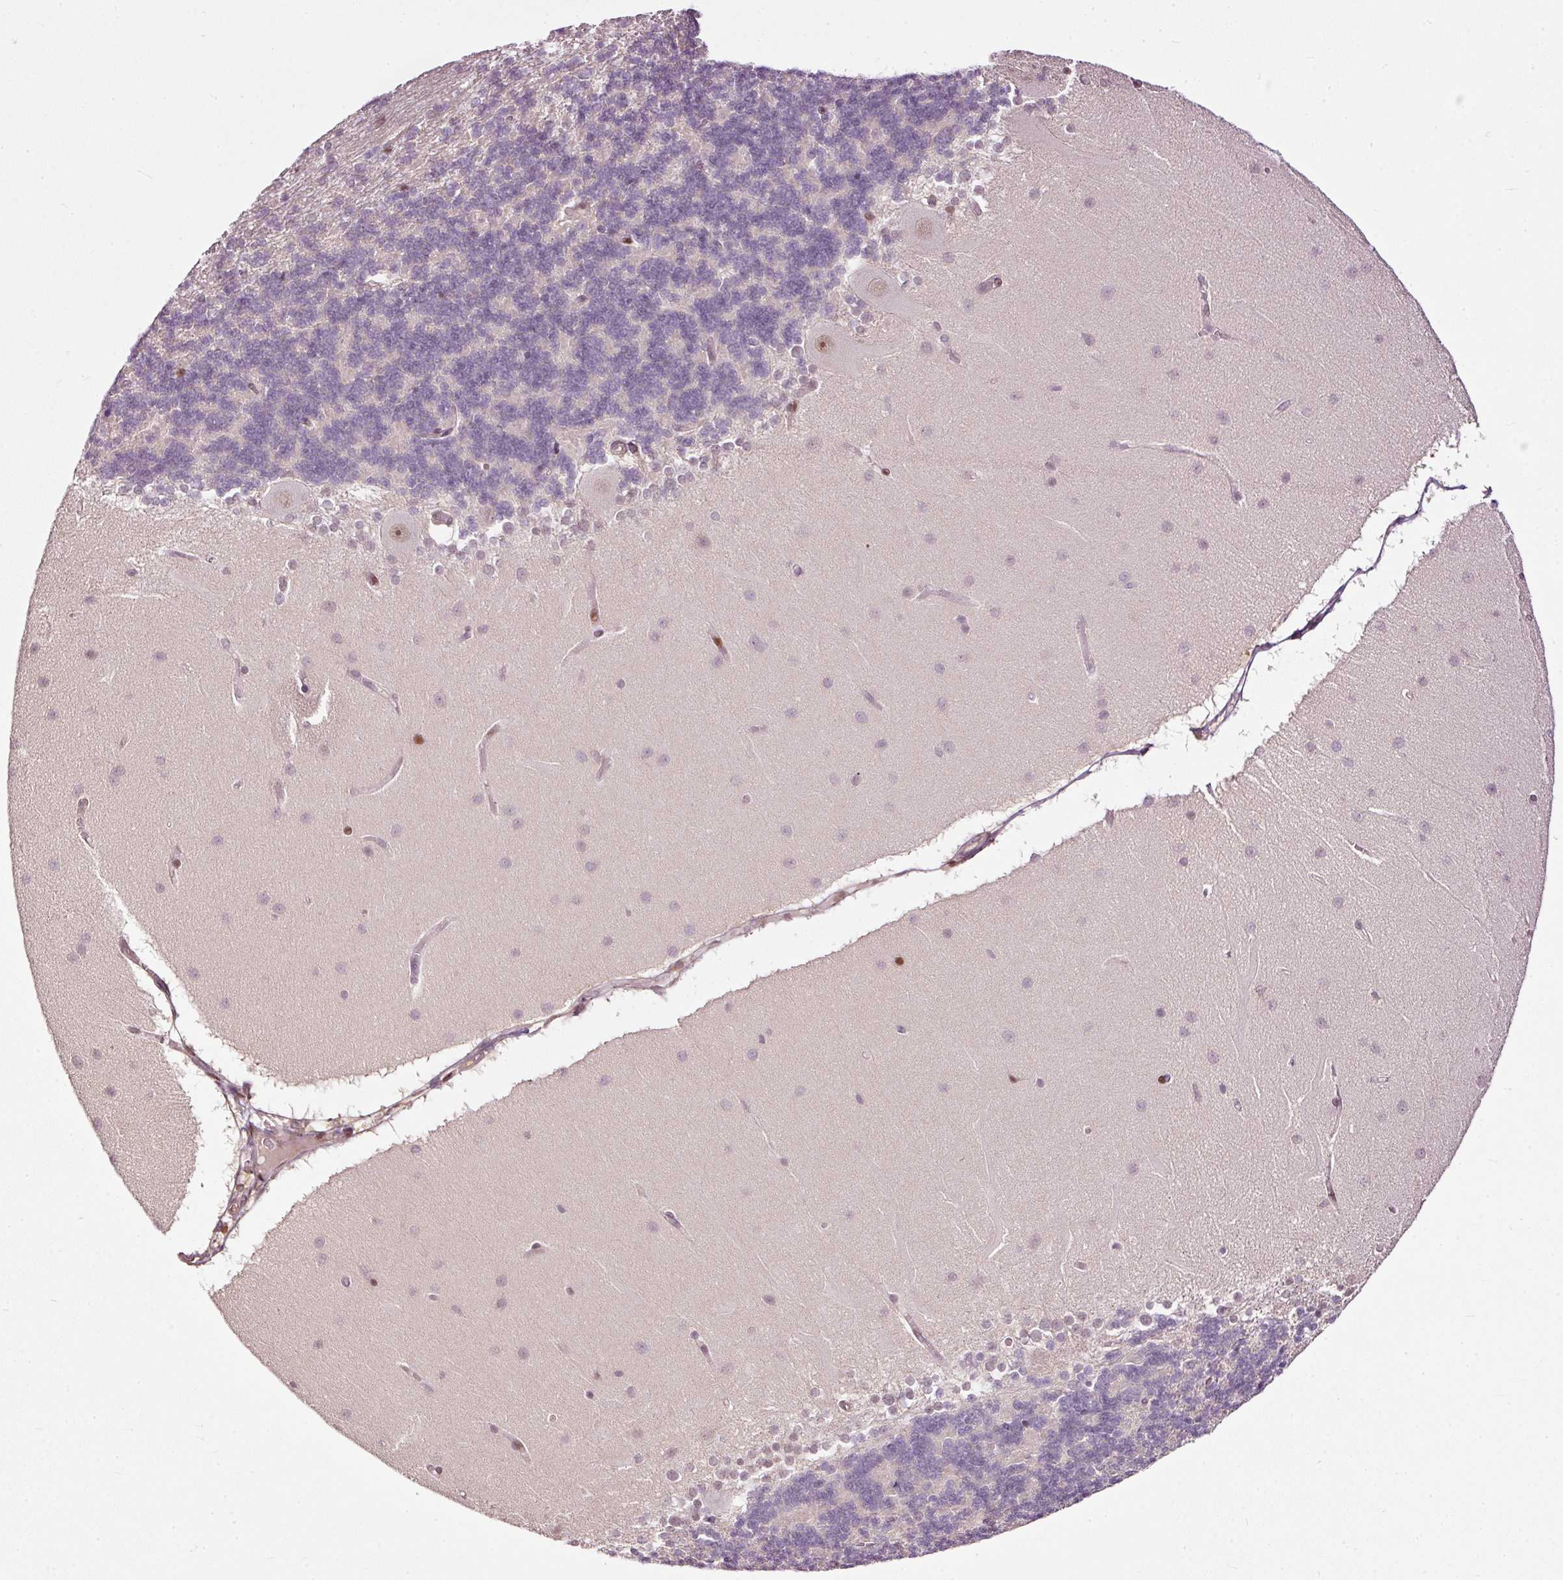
{"staining": {"intensity": "negative", "quantity": "none", "location": "none"}, "tissue": "cerebellum", "cell_type": "Cells in granular layer", "image_type": "normal", "snomed": [{"axis": "morphology", "description": "Normal tissue, NOS"}, {"axis": "topography", "description": "Cerebellum"}], "caption": "Immunohistochemistry image of unremarkable human cerebellum stained for a protein (brown), which exhibits no staining in cells in granular layer.", "gene": "ZNF778", "patient": {"sex": "female", "age": 54}}